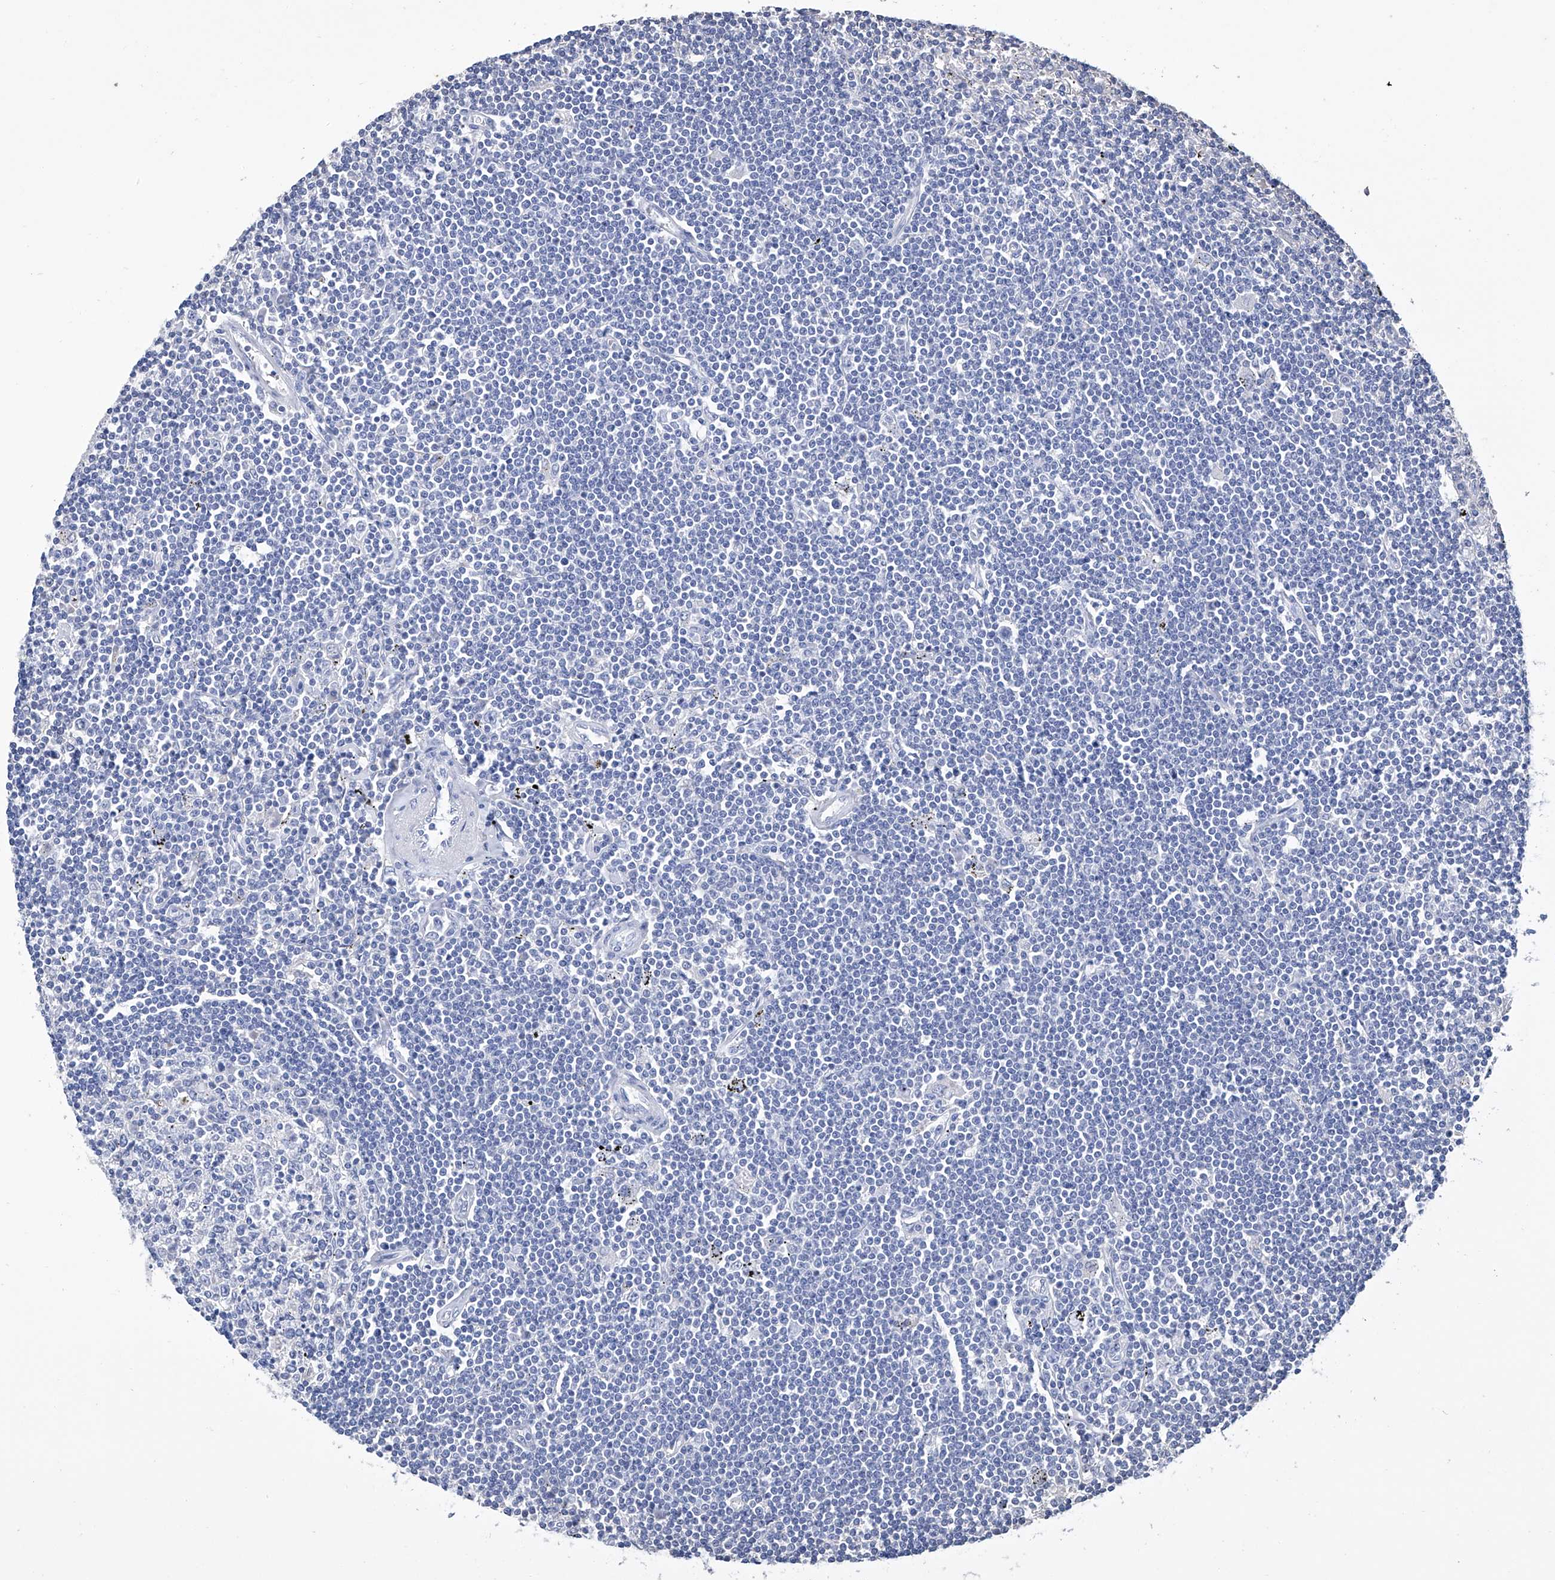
{"staining": {"intensity": "negative", "quantity": "none", "location": "none"}, "tissue": "lymphoma", "cell_type": "Tumor cells", "image_type": "cancer", "snomed": [{"axis": "morphology", "description": "Malignant lymphoma, non-Hodgkin's type, Low grade"}, {"axis": "topography", "description": "Spleen"}], "caption": "Protein analysis of lymphoma reveals no significant staining in tumor cells. (DAB immunohistochemistry (IHC) with hematoxylin counter stain).", "gene": "GPT", "patient": {"sex": "male", "age": 76}}